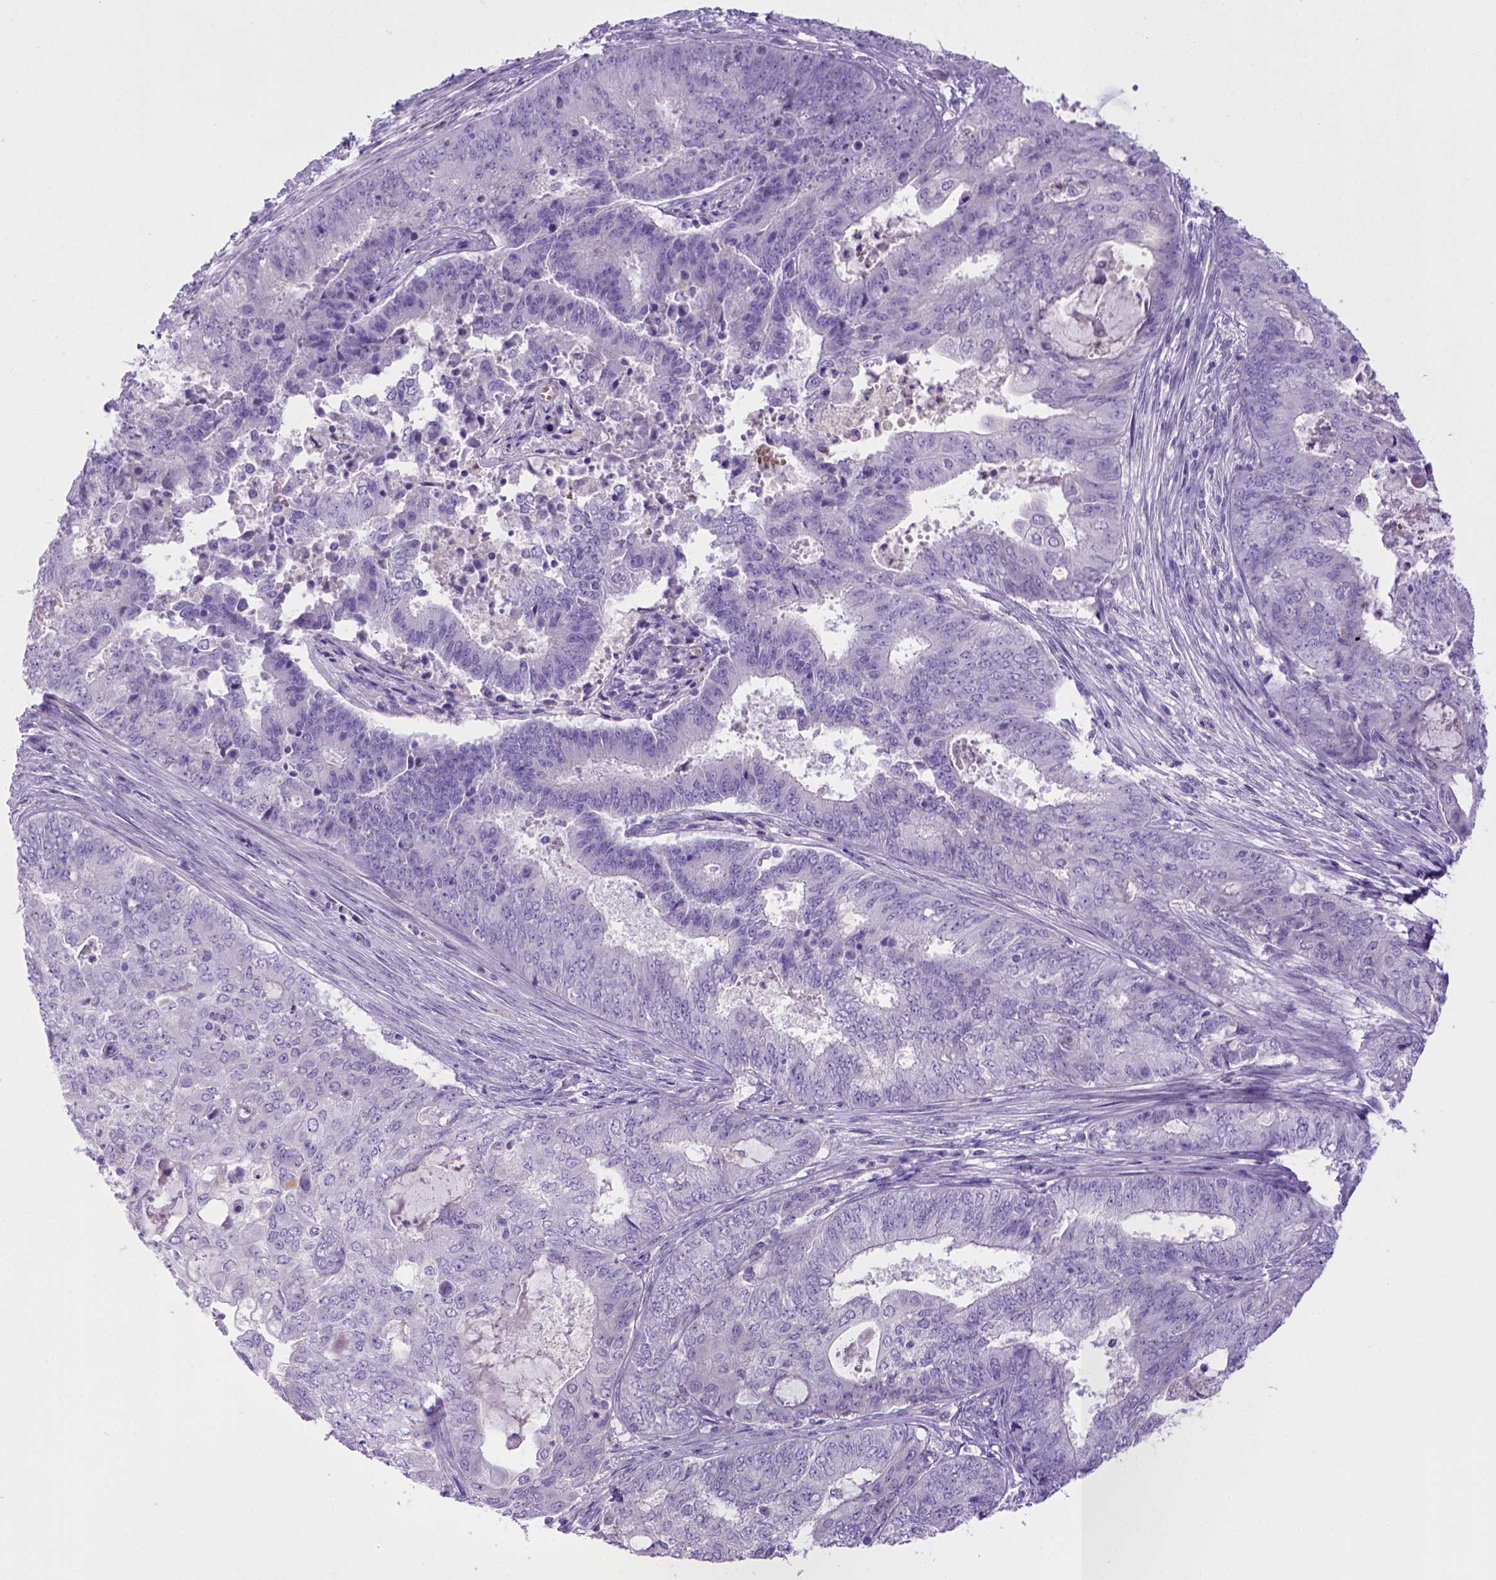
{"staining": {"intensity": "negative", "quantity": "none", "location": "none"}, "tissue": "endometrial cancer", "cell_type": "Tumor cells", "image_type": "cancer", "snomed": [{"axis": "morphology", "description": "Adenocarcinoma, NOS"}, {"axis": "topography", "description": "Endometrium"}], "caption": "IHC histopathology image of neoplastic tissue: human endometrial cancer stained with DAB (3,3'-diaminobenzidine) demonstrates no significant protein positivity in tumor cells.", "gene": "BAAT", "patient": {"sex": "female", "age": 62}}